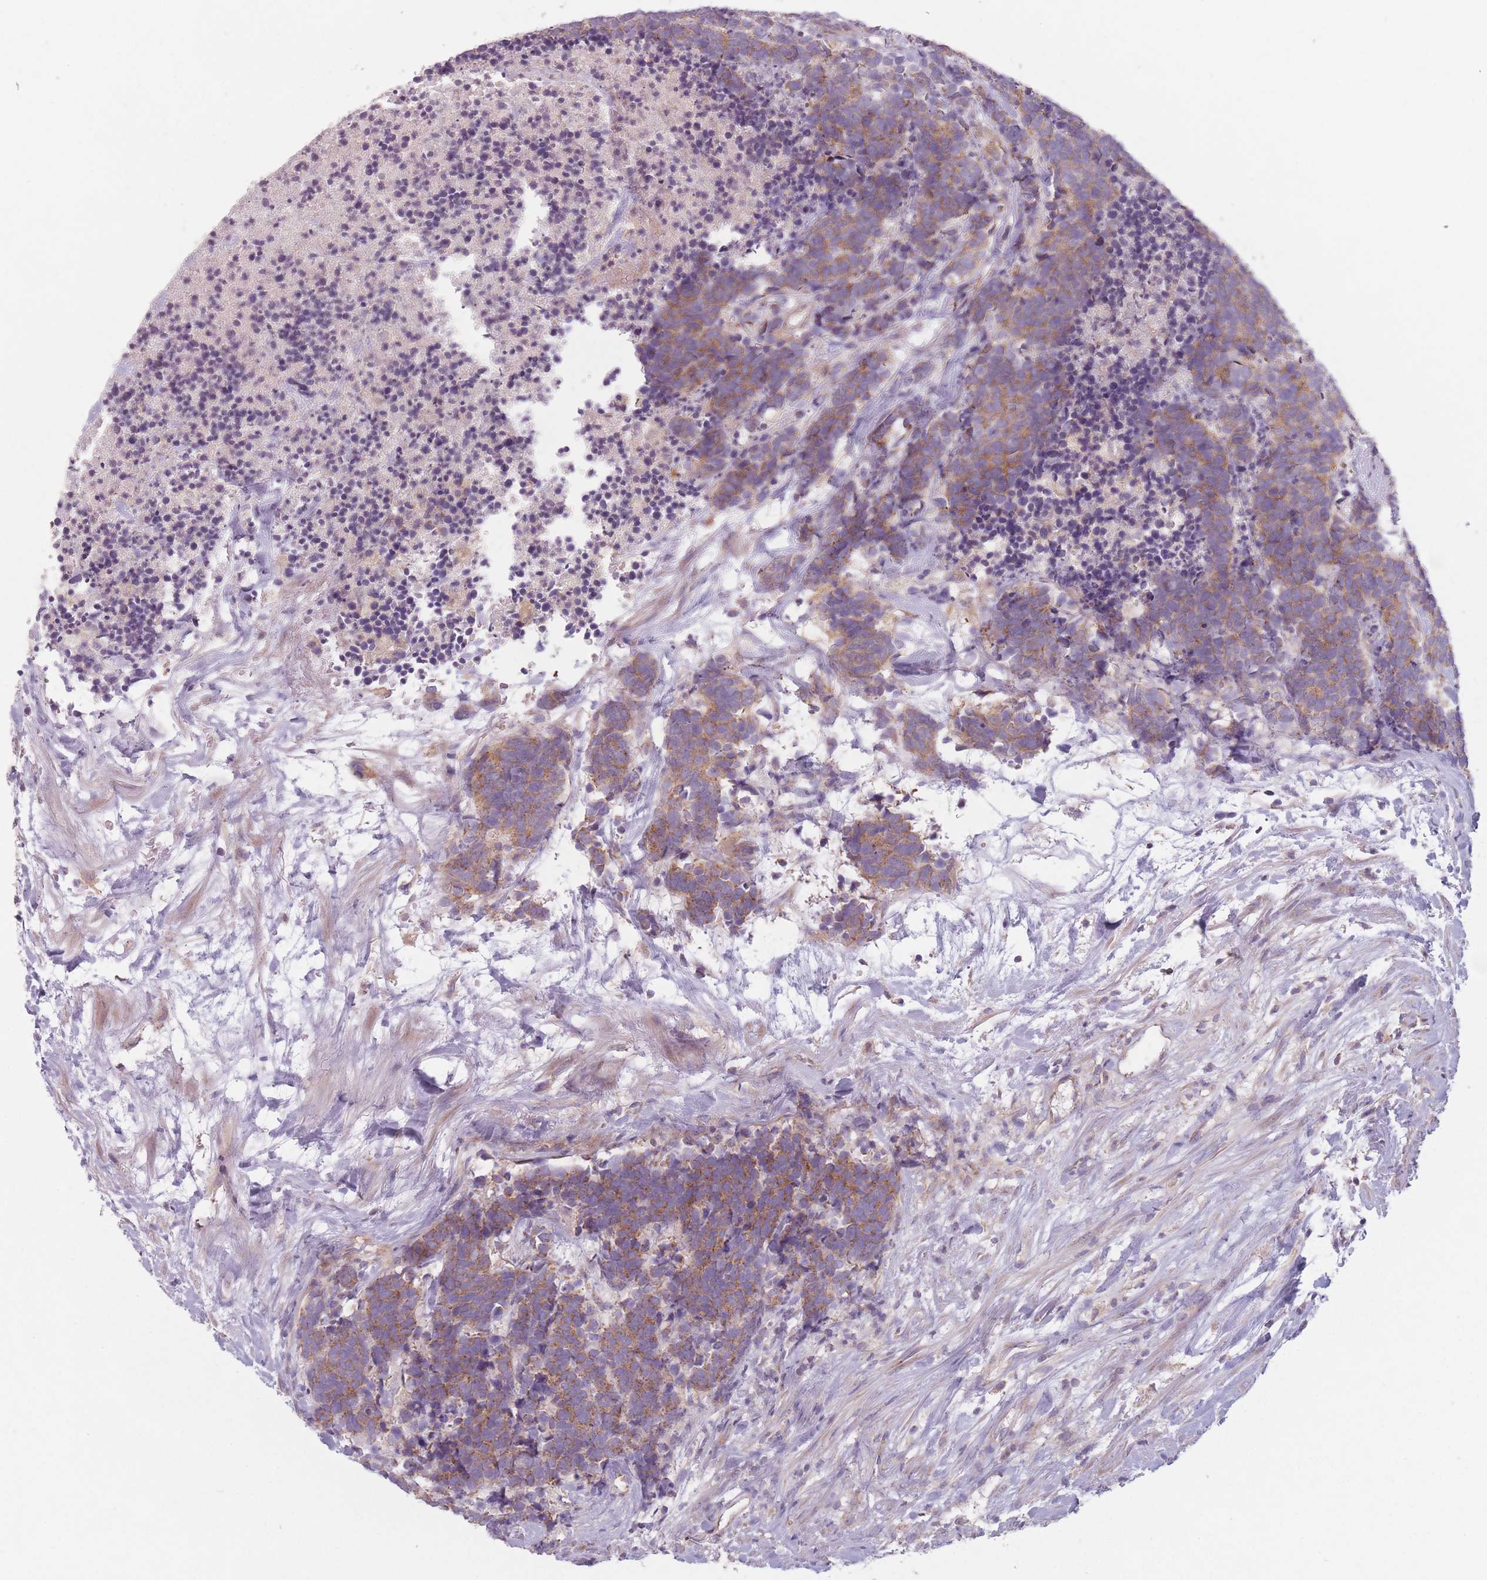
{"staining": {"intensity": "moderate", "quantity": ">75%", "location": "cytoplasmic/membranous"}, "tissue": "carcinoid", "cell_type": "Tumor cells", "image_type": "cancer", "snomed": [{"axis": "morphology", "description": "Carcinoma, NOS"}, {"axis": "morphology", "description": "Carcinoid, malignant, NOS"}, {"axis": "topography", "description": "Prostate"}], "caption": "A brown stain labels moderate cytoplasmic/membranous expression of a protein in human malignant carcinoid tumor cells.", "gene": "NT5DC2", "patient": {"sex": "male", "age": 57}}